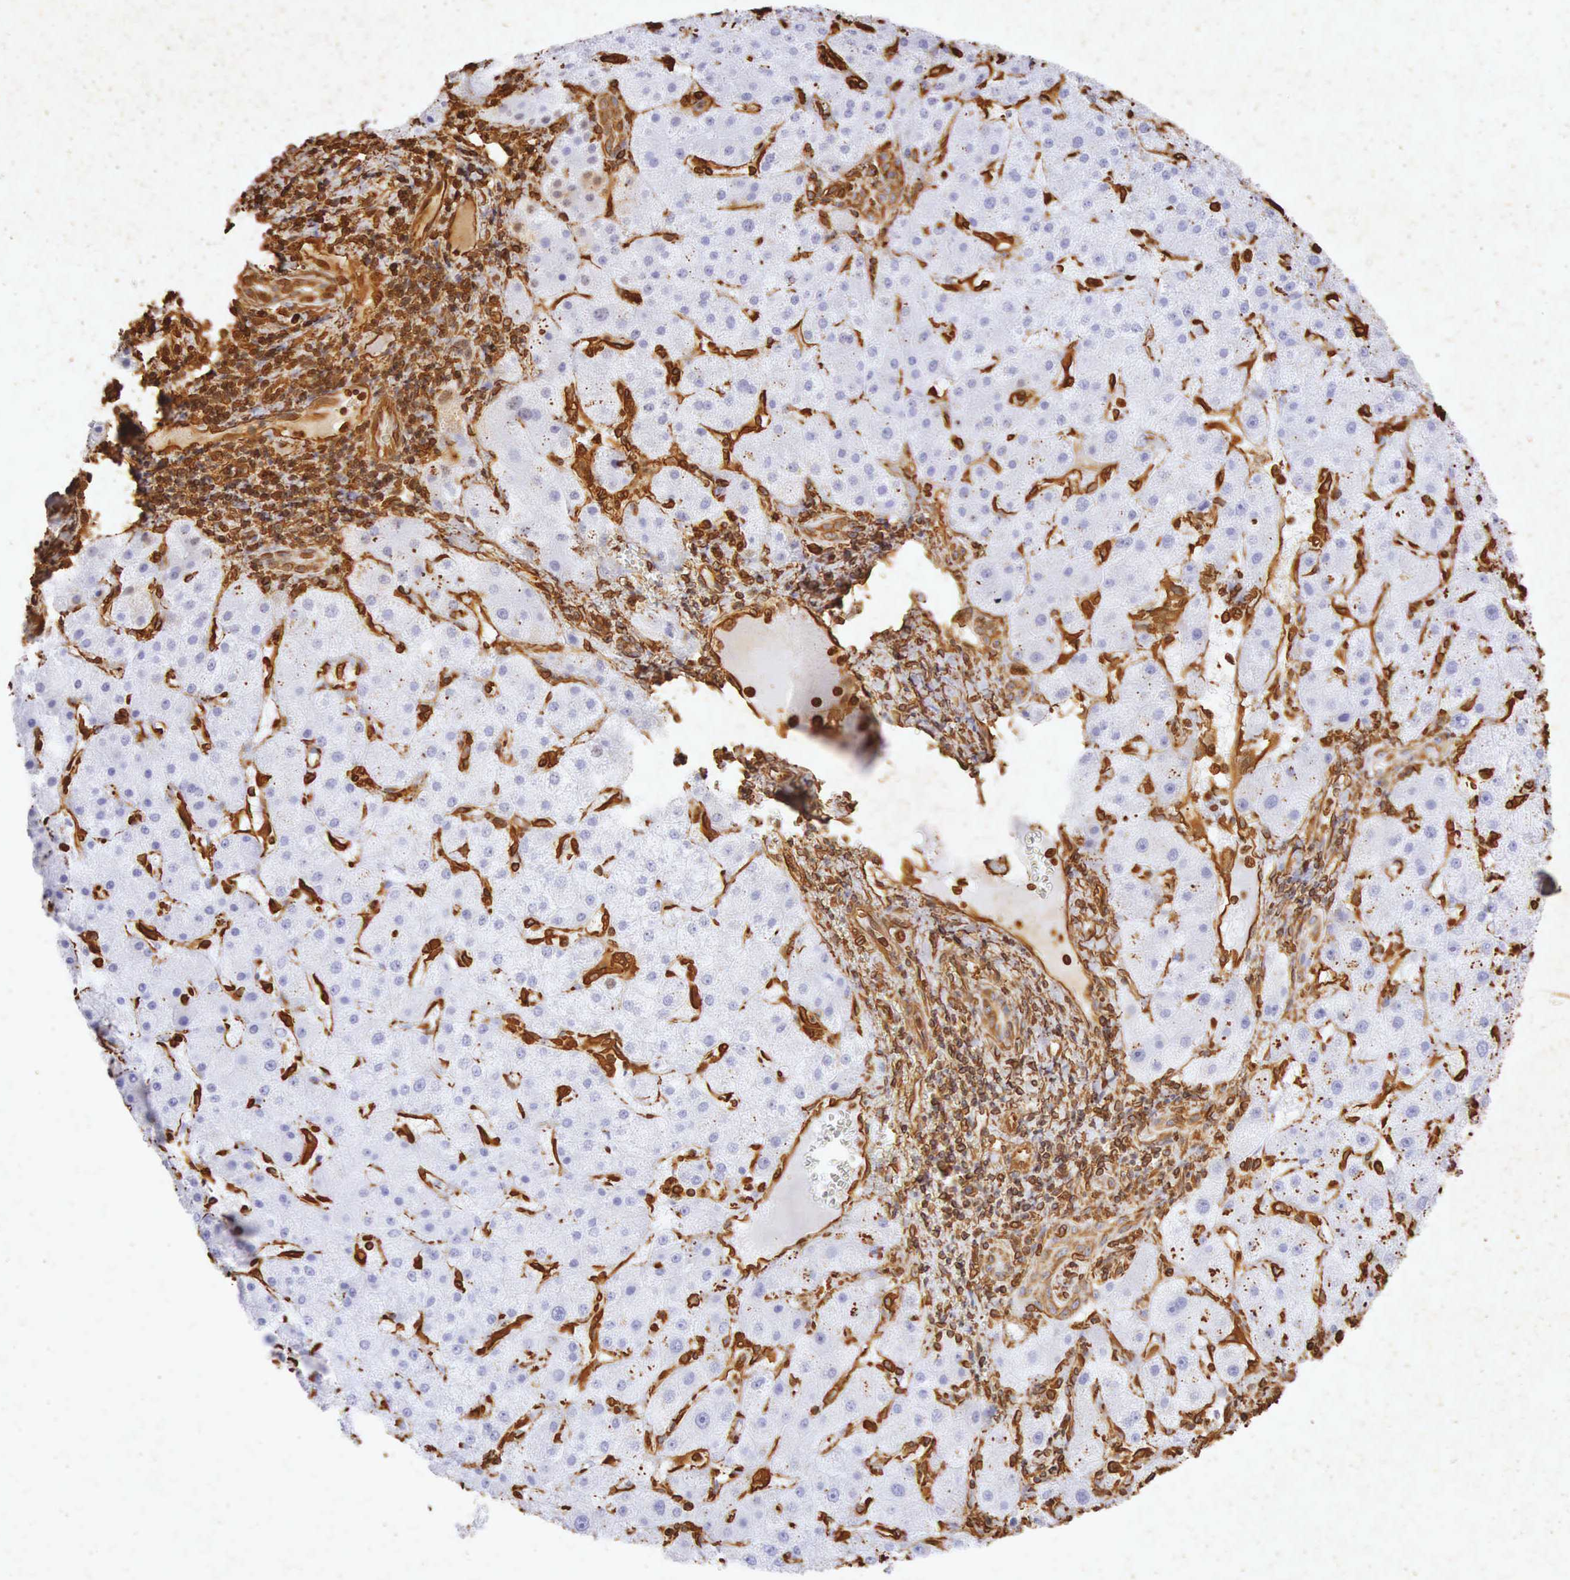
{"staining": {"intensity": "weak", "quantity": ">75%", "location": "nuclear"}, "tissue": "liver", "cell_type": "Cholangiocytes", "image_type": "normal", "snomed": [{"axis": "morphology", "description": "Normal tissue, NOS"}, {"axis": "topography", "description": "Liver"}], "caption": "A histopathology image of human liver stained for a protein demonstrates weak nuclear brown staining in cholangiocytes. (IHC, brightfield microscopy, high magnification).", "gene": "VIM", "patient": {"sex": "female", "age": 79}}